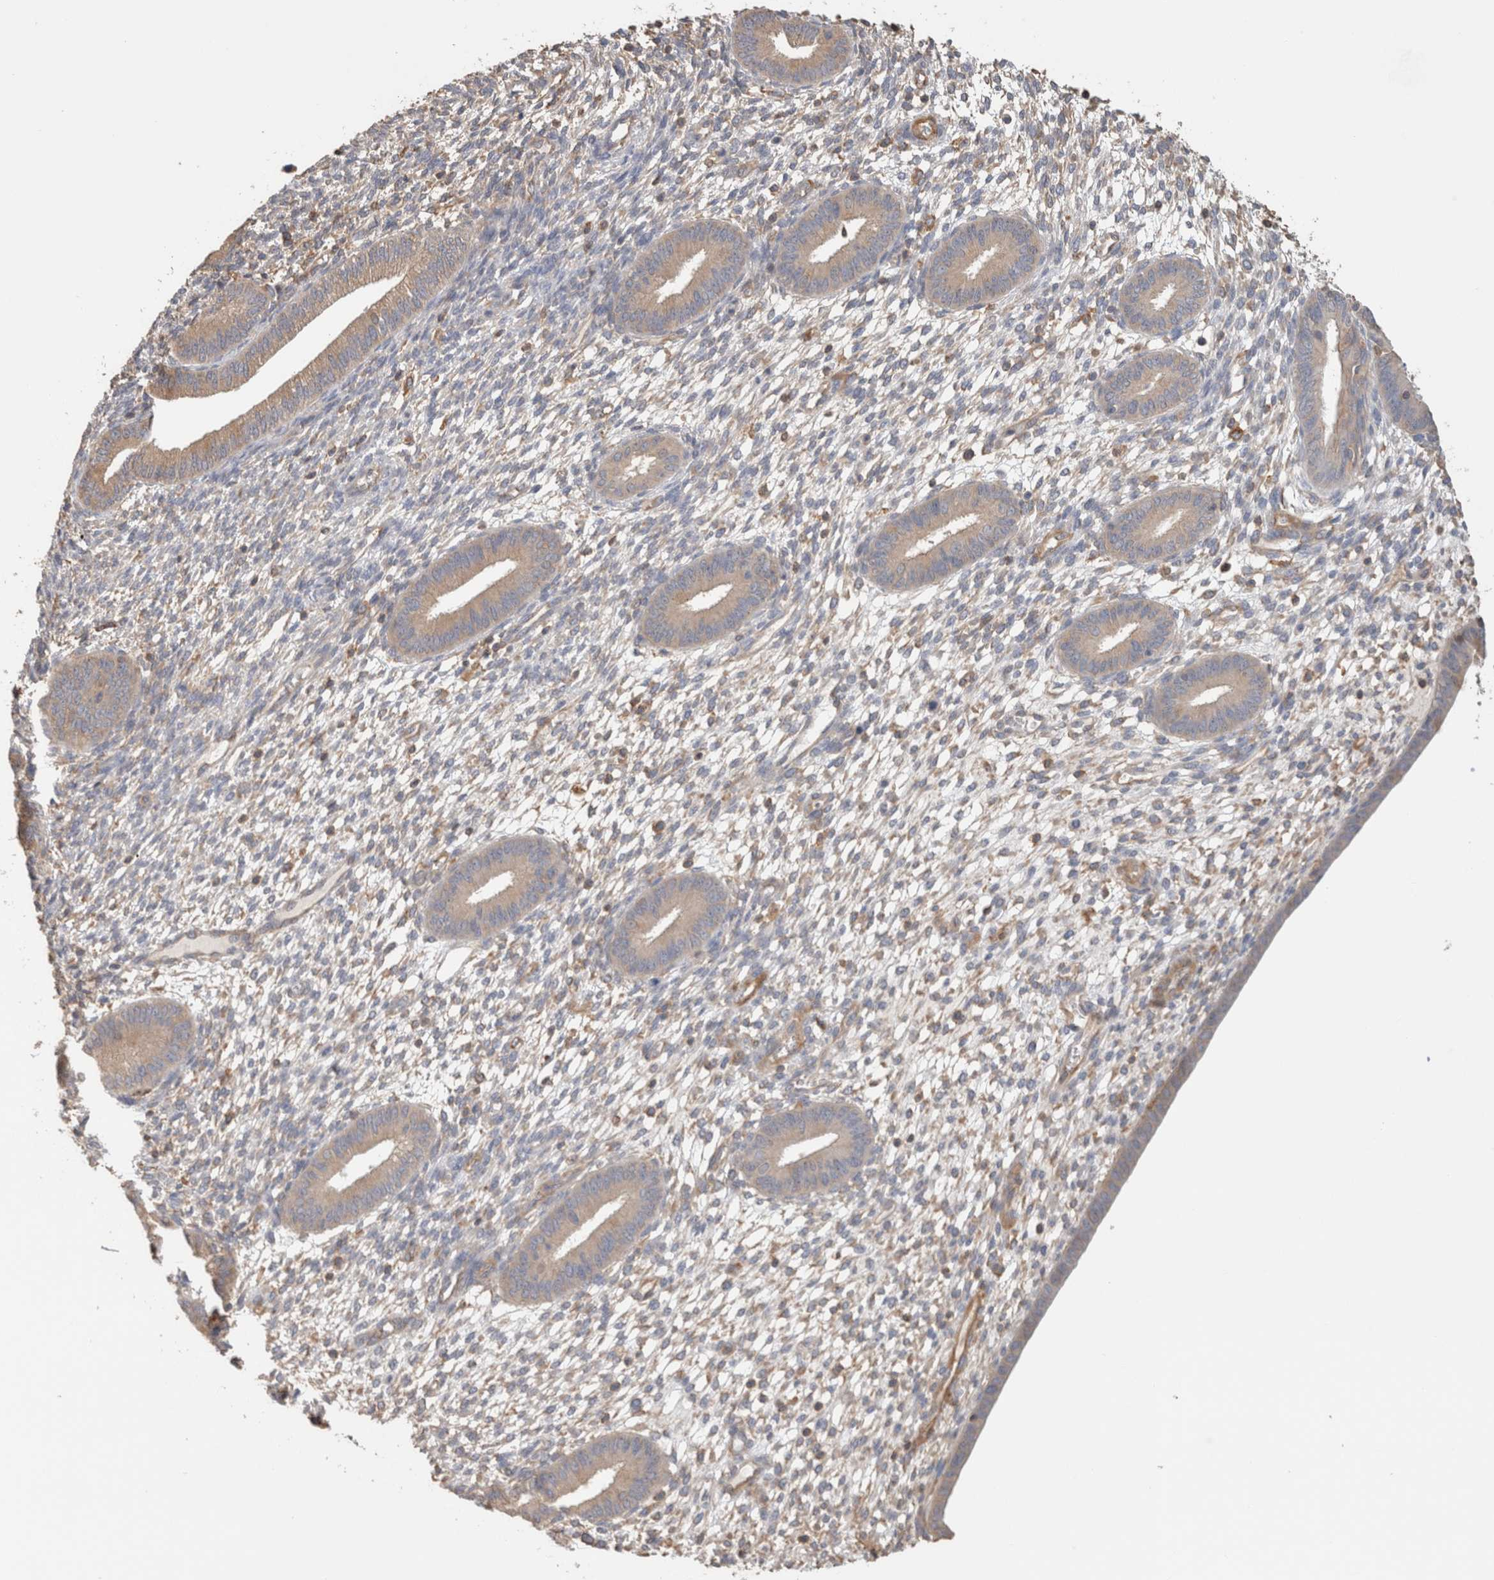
{"staining": {"intensity": "moderate", "quantity": "<25%", "location": "cytoplasmic/membranous"}, "tissue": "endometrium", "cell_type": "Cells in endometrial stroma", "image_type": "normal", "snomed": [{"axis": "morphology", "description": "Normal tissue, NOS"}, {"axis": "topography", "description": "Endometrium"}], "caption": "Immunohistochemical staining of unremarkable endometrium reveals low levels of moderate cytoplasmic/membranous positivity in approximately <25% of cells in endometrial stroma.", "gene": "CFAP418", "patient": {"sex": "female", "age": 46}}